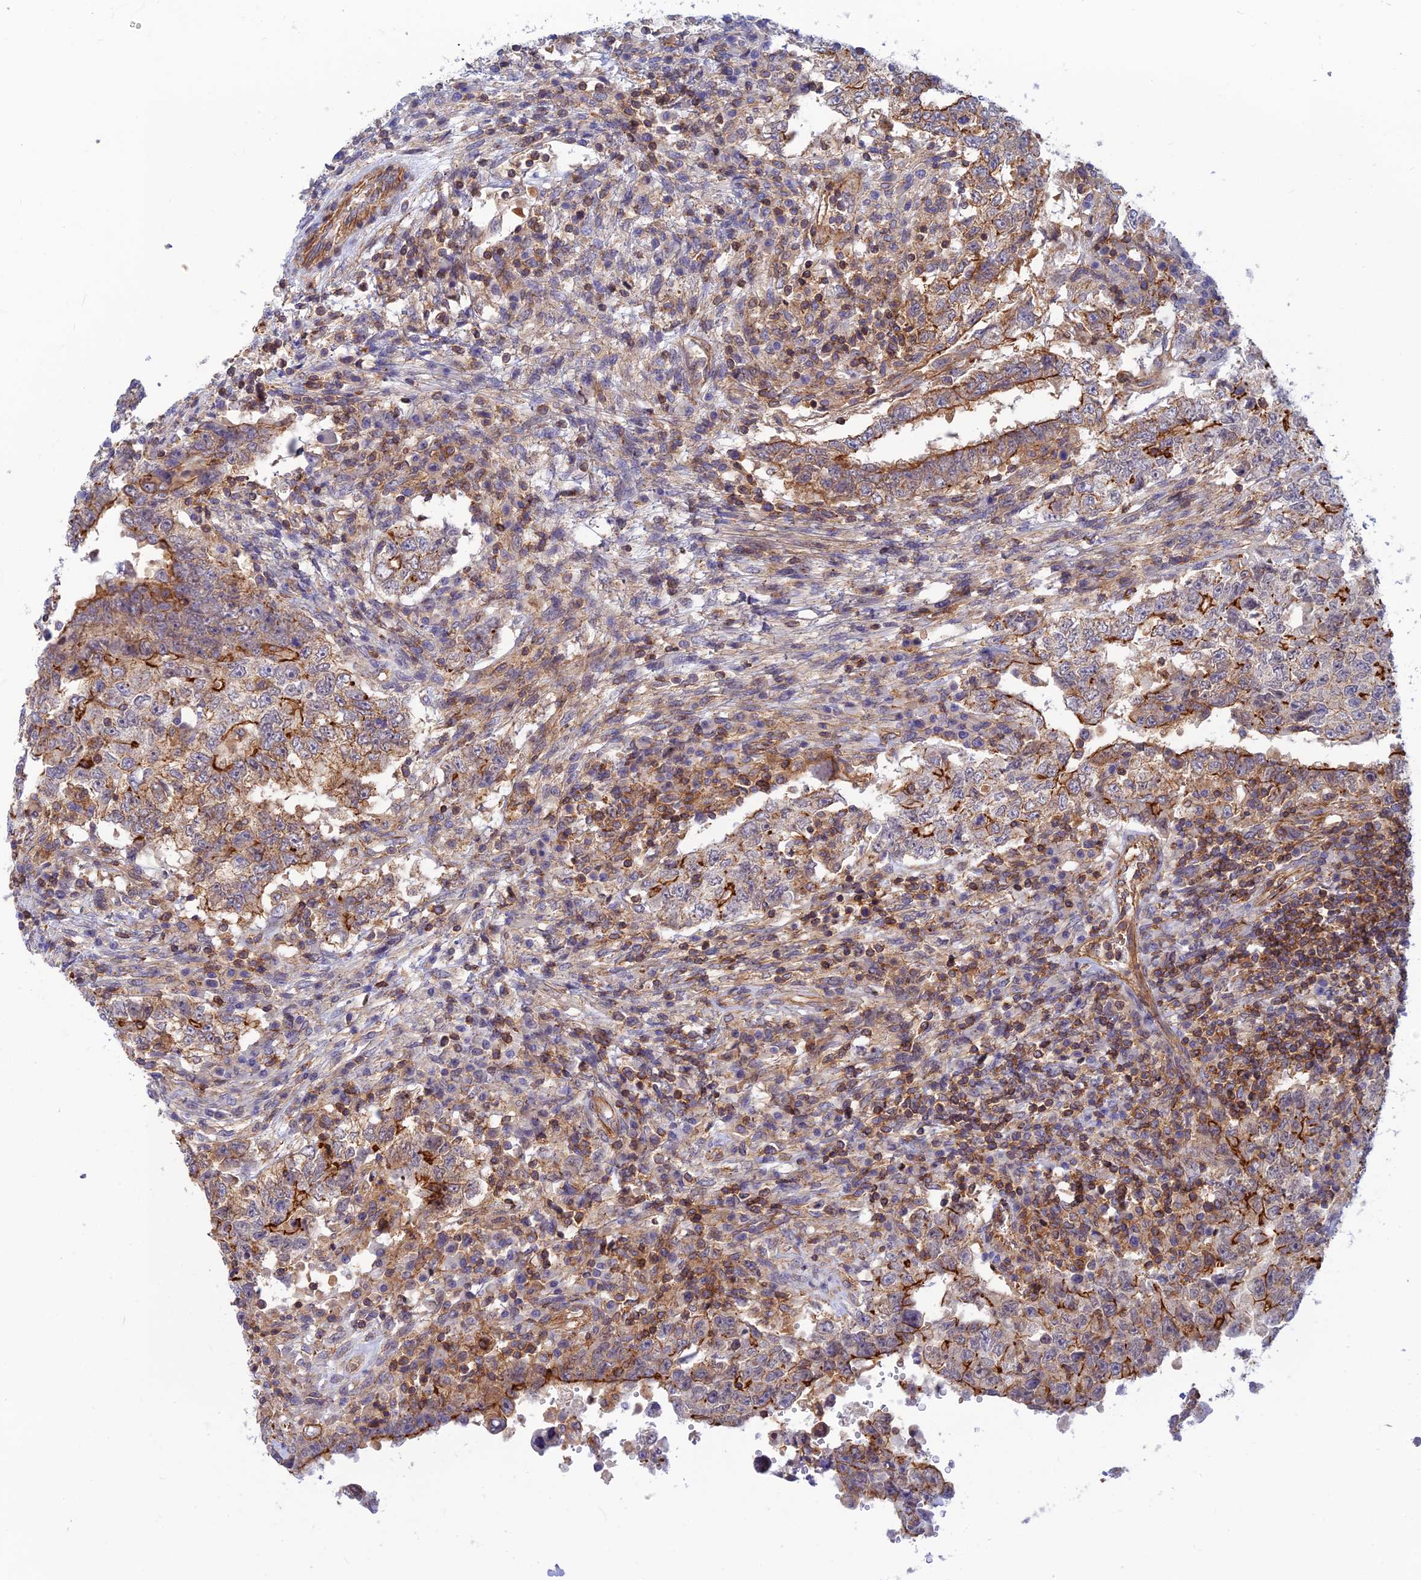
{"staining": {"intensity": "strong", "quantity": "<25%", "location": "cytoplasmic/membranous"}, "tissue": "testis cancer", "cell_type": "Tumor cells", "image_type": "cancer", "snomed": [{"axis": "morphology", "description": "Carcinoma, Embryonal, NOS"}, {"axis": "topography", "description": "Testis"}], "caption": "IHC of testis cancer exhibits medium levels of strong cytoplasmic/membranous positivity in approximately <25% of tumor cells. The protein of interest is stained brown, and the nuclei are stained in blue (DAB (3,3'-diaminobenzidine) IHC with brightfield microscopy, high magnification).", "gene": "PPP1R12C", "patient": {"sex": "male", "age": 26}}